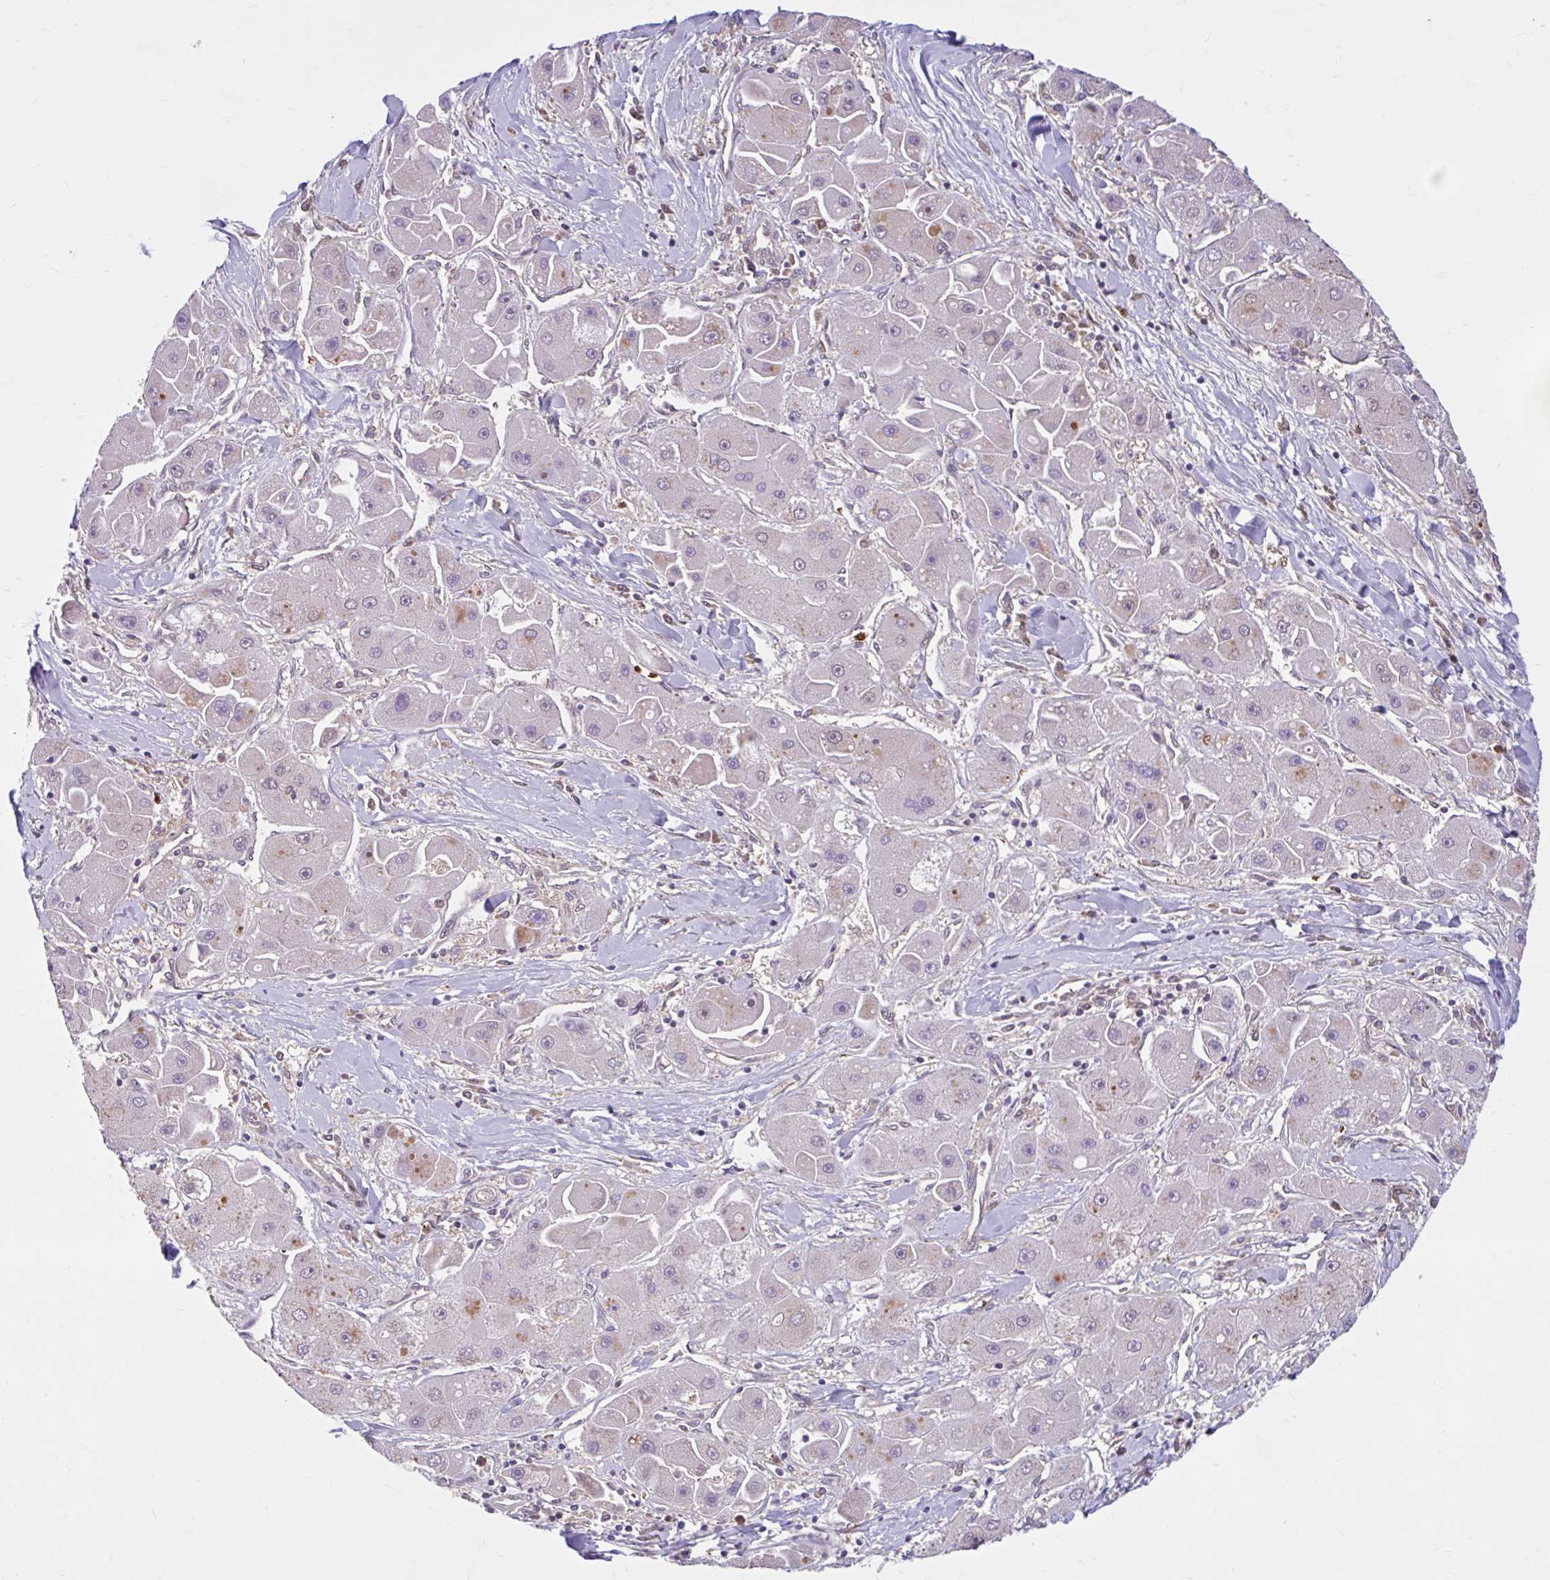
{"staining": {"intensity": "negative", "quantity": "none", "location": "none"}, "tissue": "liver cancer", "cell_type": "Tumor cells", "image_type": "cancer", "snomed": [{"axis": "morphology", "description": "Carcinoma, Hepatocellular, NOS"}, {"axis": "topography", "description": "Liver"}], "caption": "Human liver hepatocellular carcinoma stained for a protein using immunohistochemistry shows no positivity in tumor cells.", "gene": "HMBS", "patient": {"sex": "male", "age": 24}}